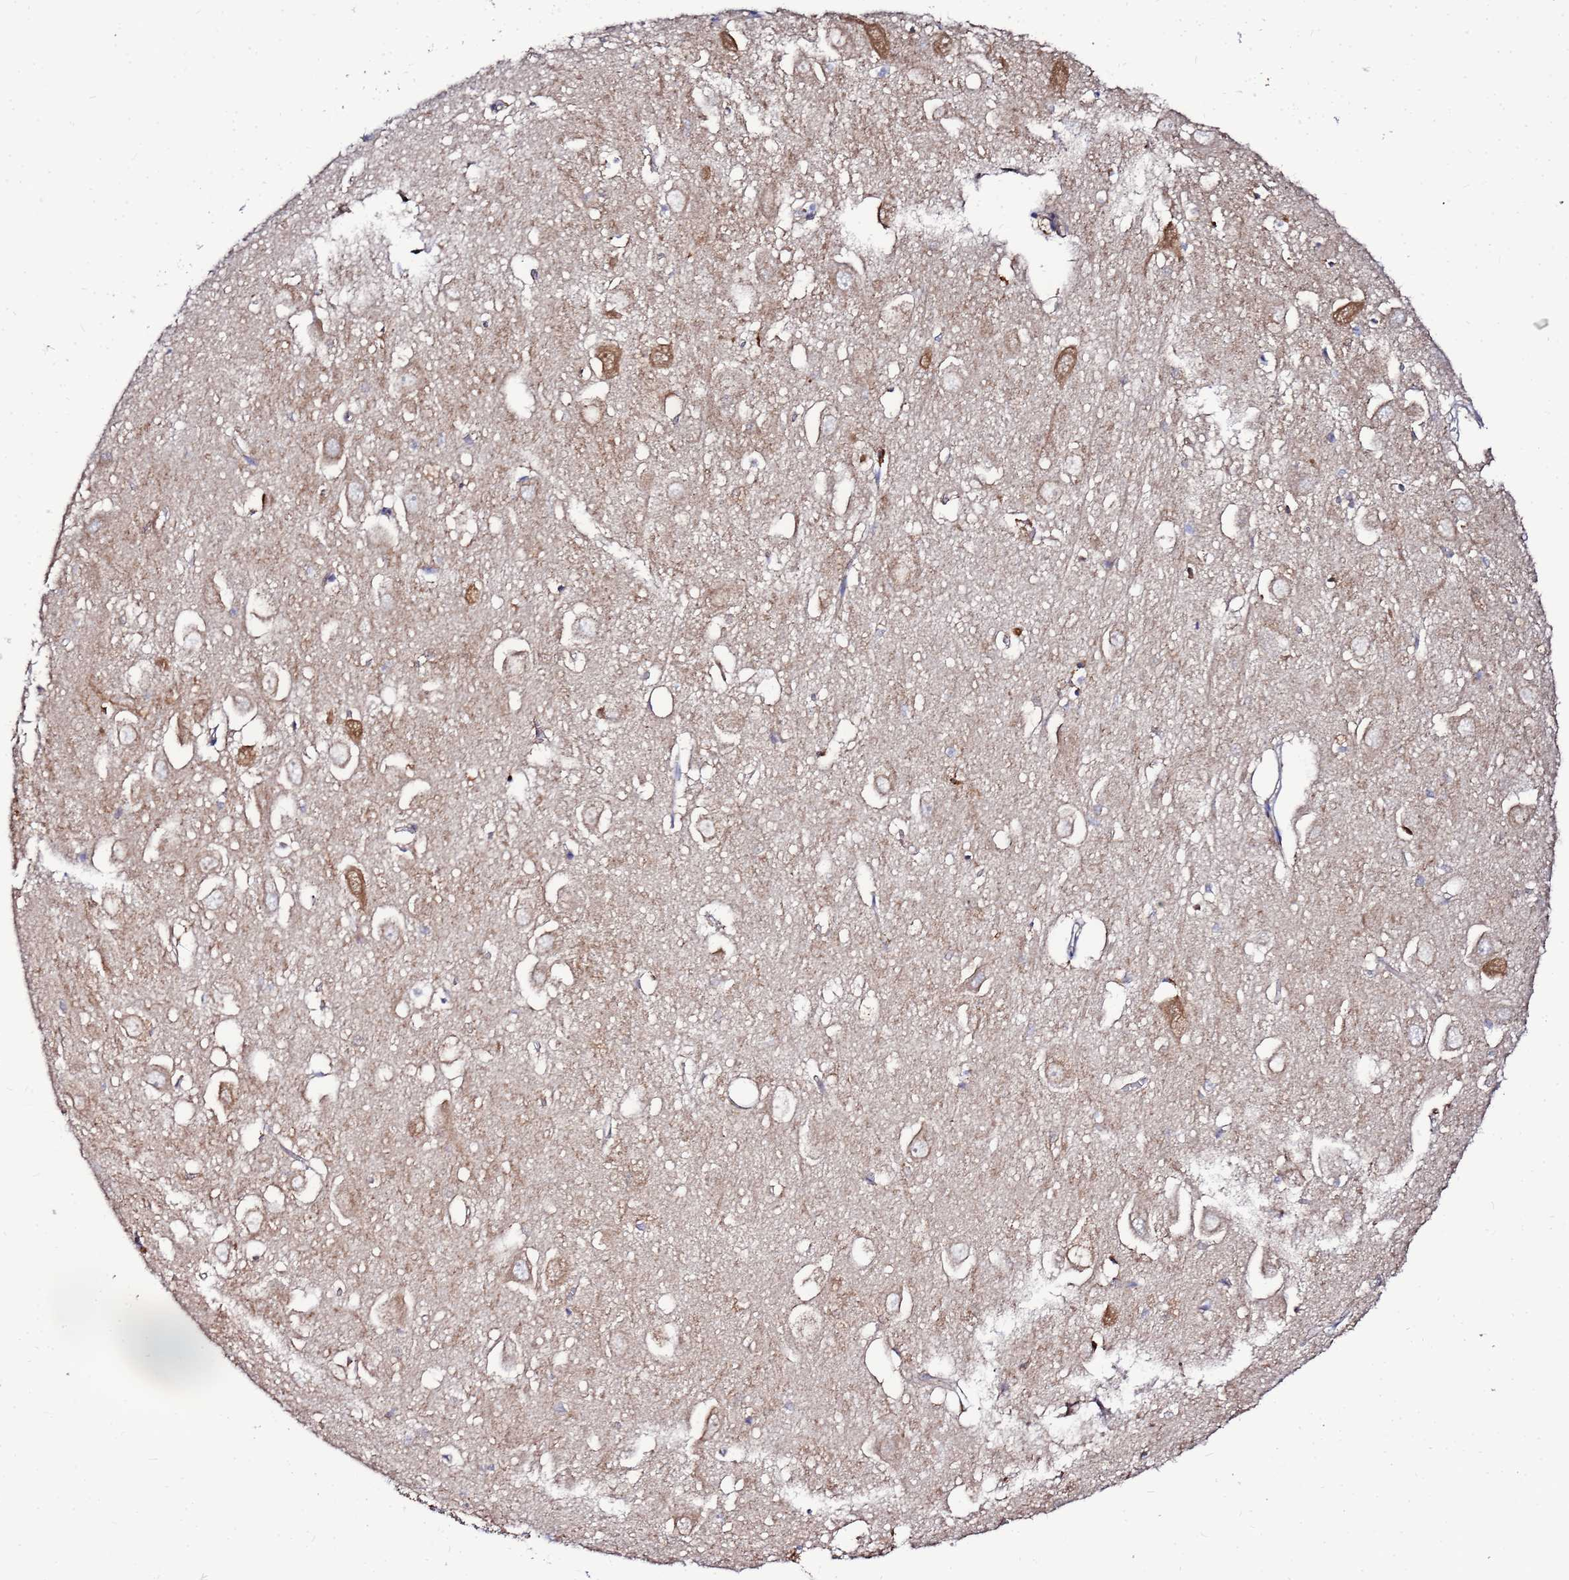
{"staining": {"intensity": "moderate", "quantity": "<25%", "location": "cytoplasmic/membranous"}, "tissue": "hippocampus", "cell_type": "Glial cells", "image_type": "normal", "snomed": [{"axis": "morphology", "description": "Normal tissue, NOS"}, {"axis": "topography", "description": "Hippocampus"}], "caption": "About <25% of glial cells in benign human hippocampus reveal moderate cytoplasmic/membranous protein positivity as visualized by brown immunohistochemical staining.", "gene": "FAHD2A", "patient": {"sex": "female", "age": 64}}